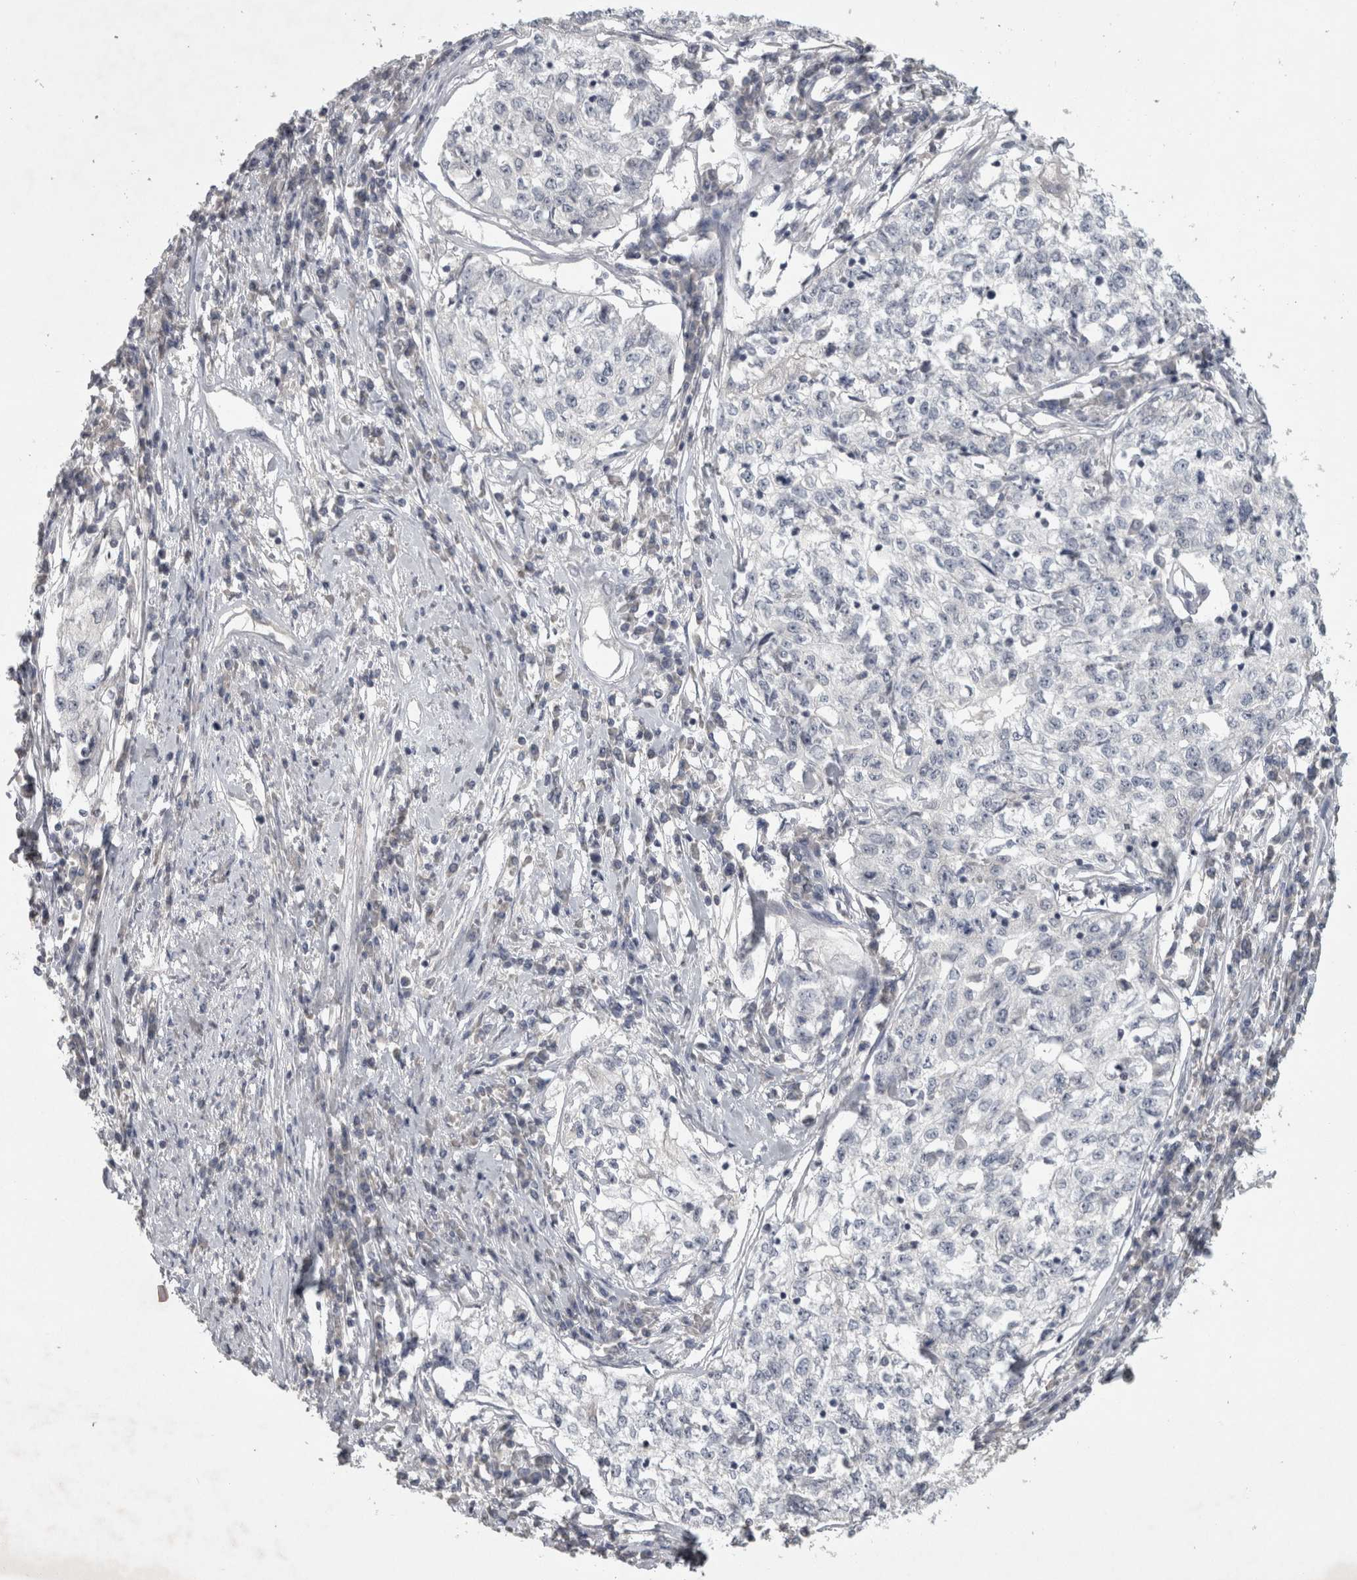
{"staining": {"intensity": "negative", "quantity": "none", "location": "none"}, "tissue": "cervical cancer", "cell_type": "Tumor cells", "image_type": "cancer", "snomed": [{"axis": "morphology", "description": "Squamous cell carcinoma, NOS"}, {"axis": "topography", "description": "Cervix"}], "caption": "The photomicrograph shows no significant expression in tumor cells of cervical cancer (squamous cell carcinoma).", "gene": "ENPP7", "patient": {"sex": "female", "age": 57}}